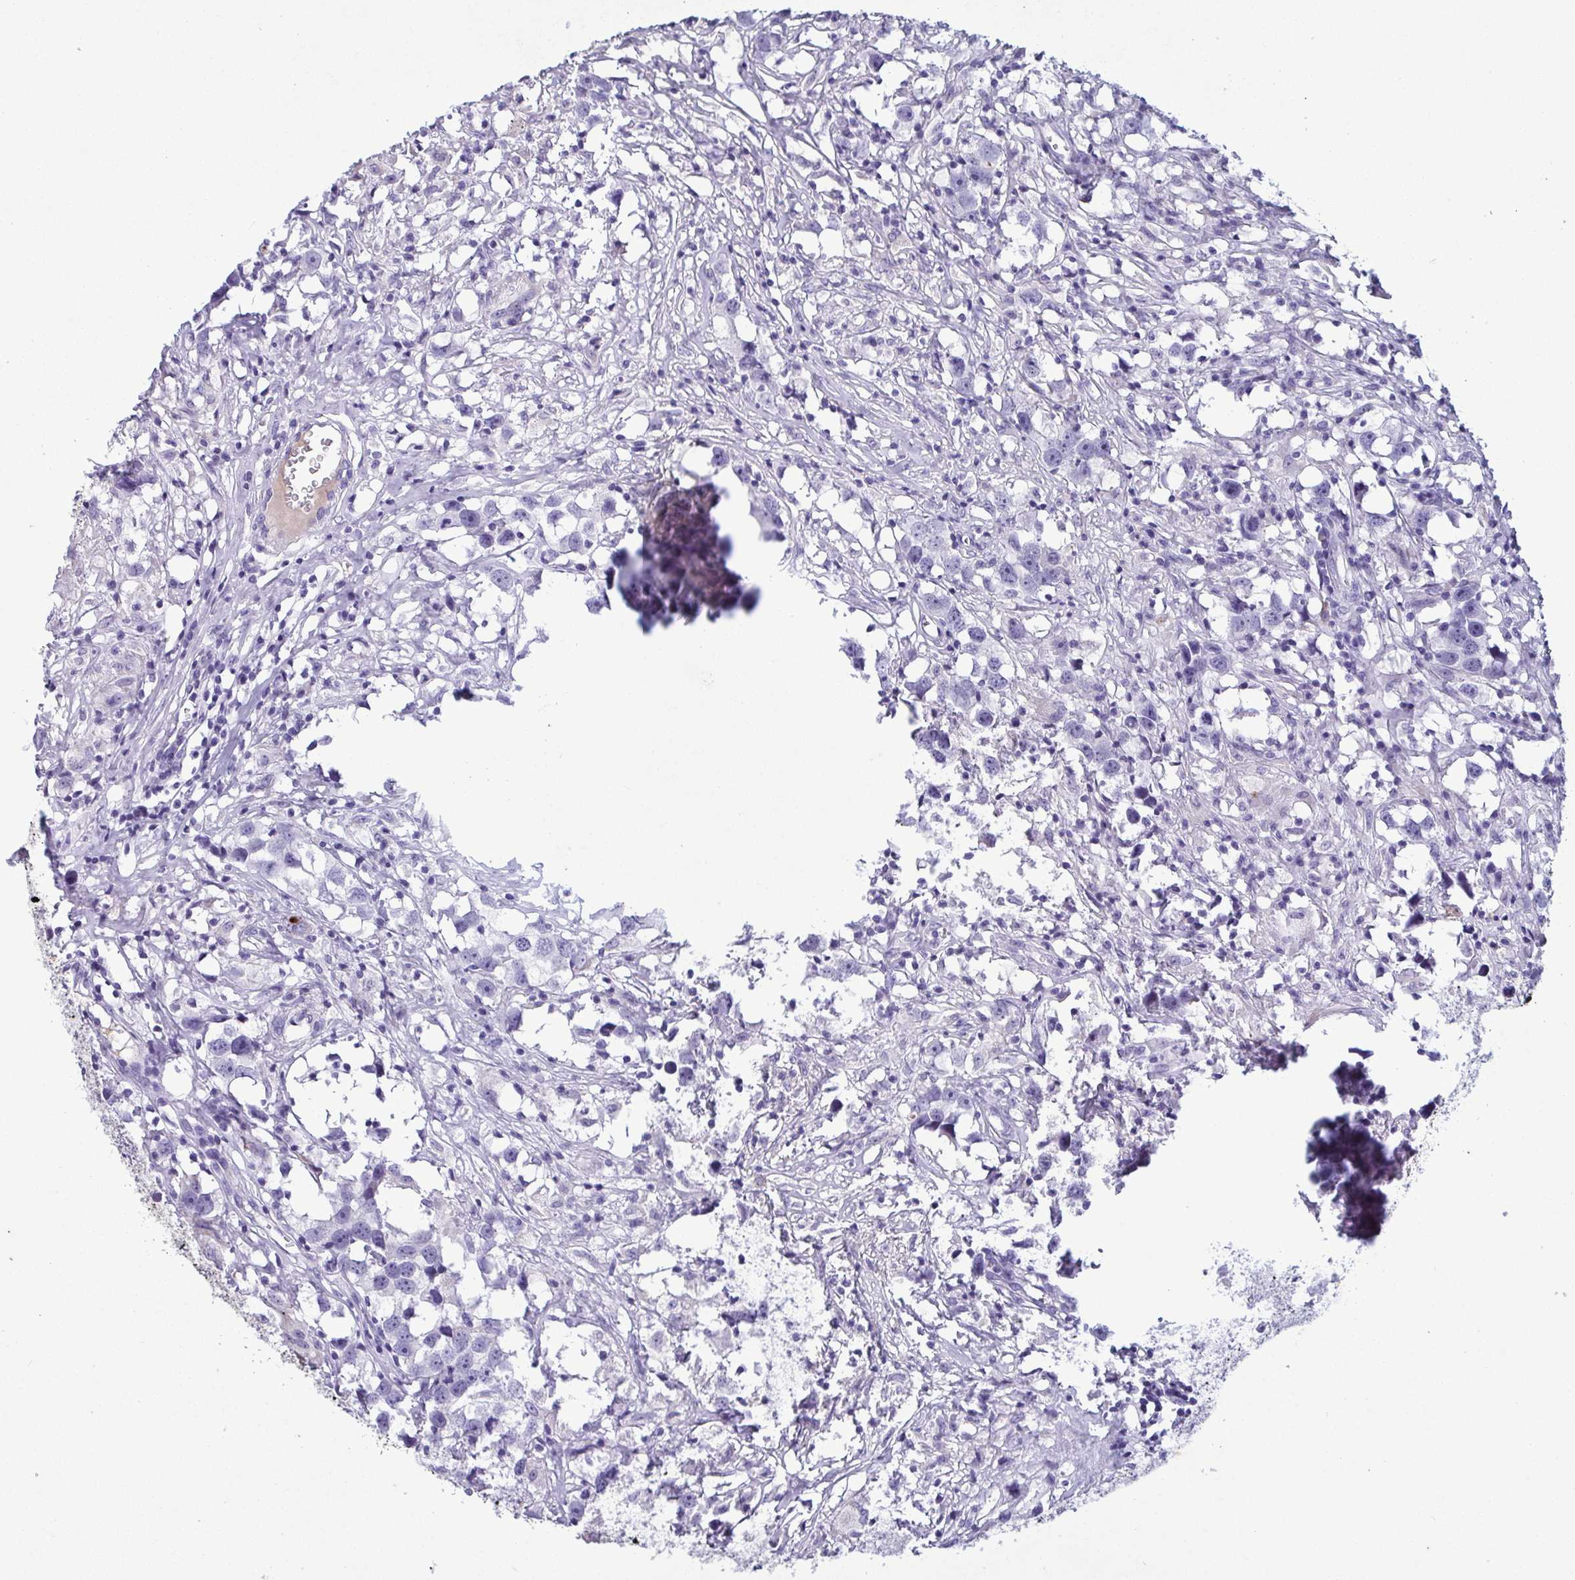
{"staining": {"intensity": "negative", "quantity": "none", "location": "none"}, "tissue": "testis cancer", "cell_type": "Tumor cells", "image_type": "cancer", "snomed": [{"axis": "morphology", "description": "Seminoma, NOS"}, {"axis": "topography", "description": "Testis"}], "caption": "This is an immunohistochemistry (IHC) image of human testis seminoma. There is no positivity in tumor cells.", "gene": "F13B", "patient": {"sex": "male", "age": 49}}